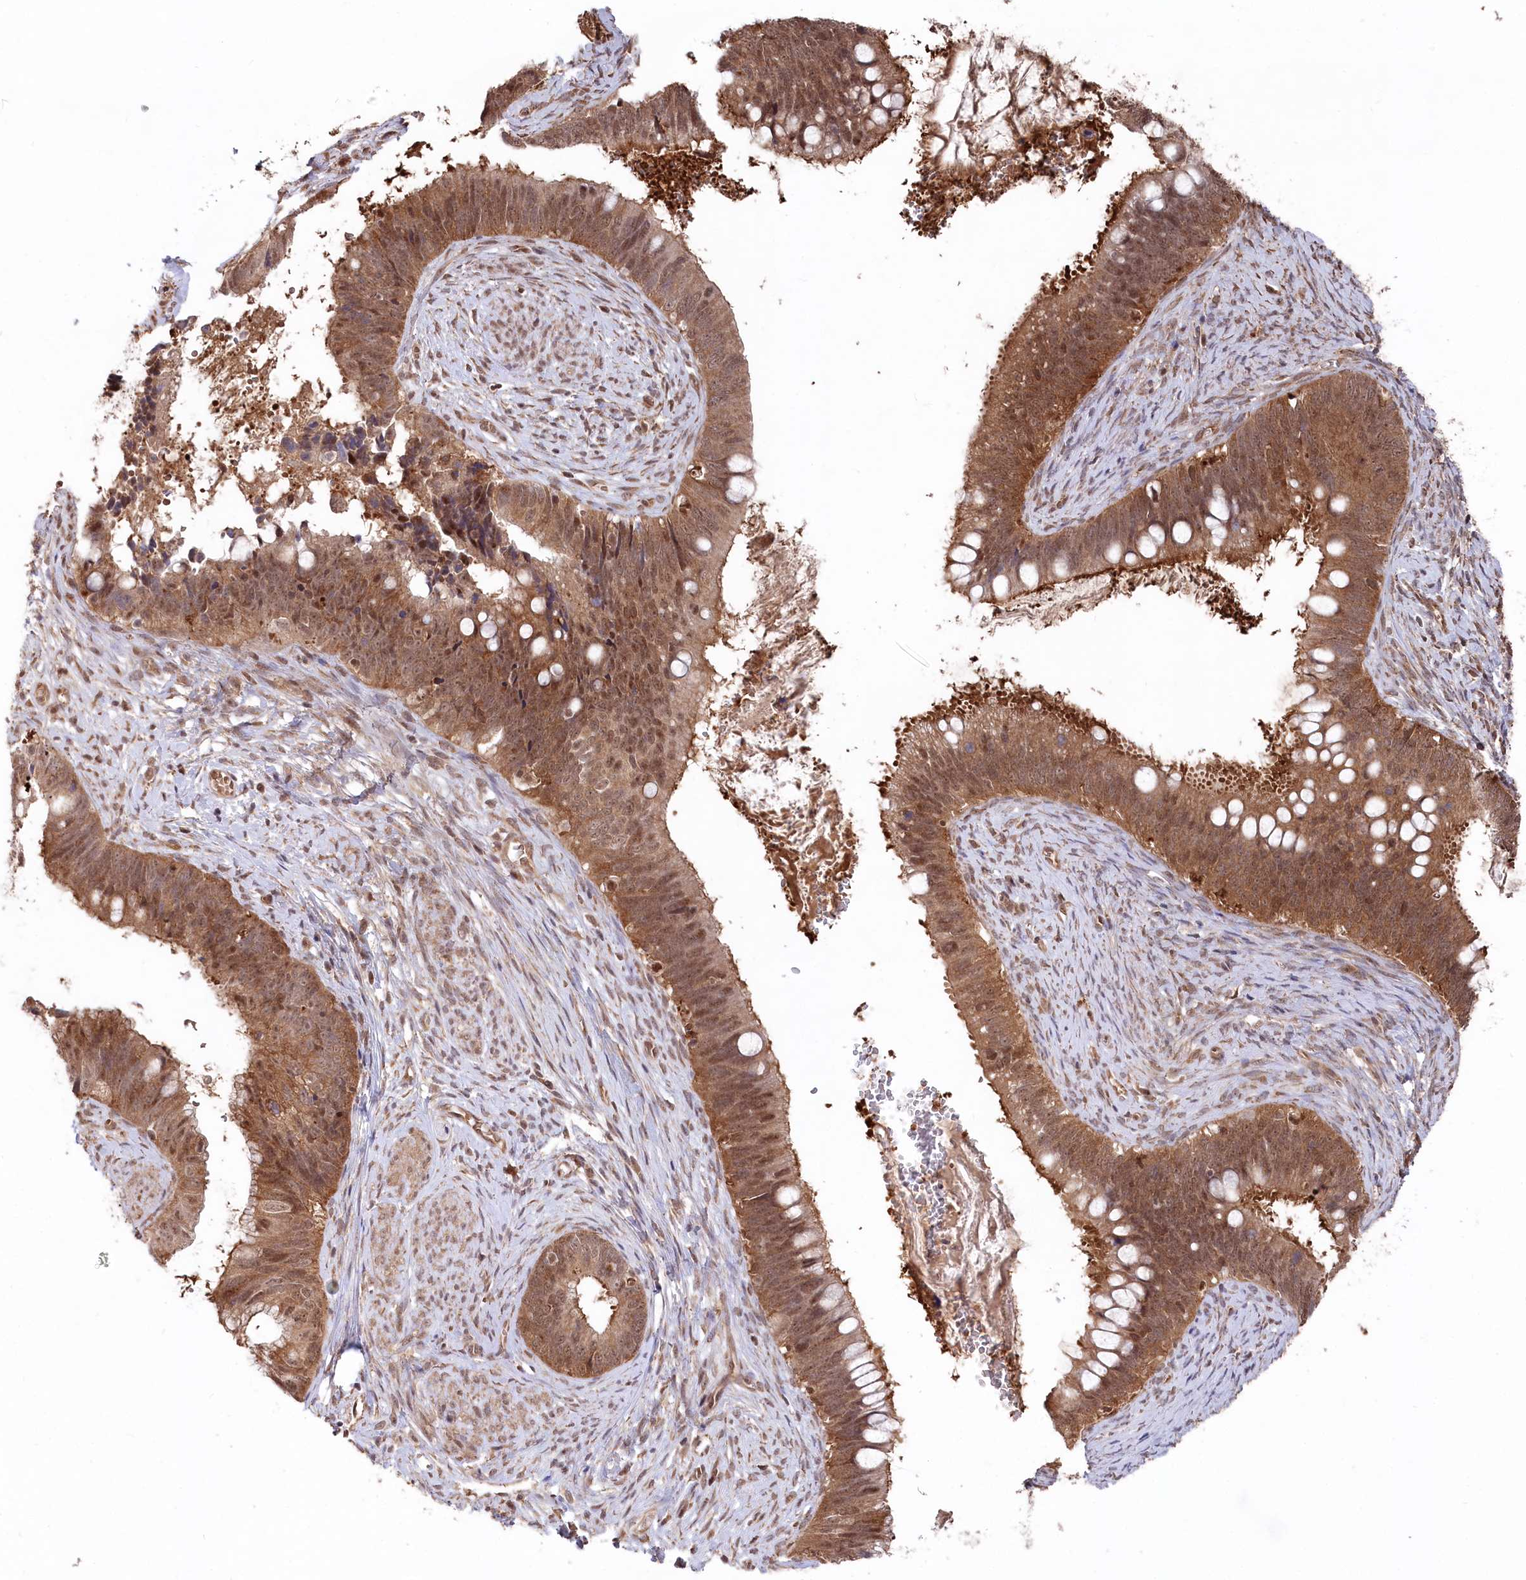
{"staining": {"intensity": "strong", "quantity": ">75%", "location": "cytoplasmic/membranous,nuclear"}, "tissue": "cervical cancer", "cell_type": "Tumor cells", "image_type": "cancer", "snomed": [{"axis": "morphology", "description": "Adenocarcinoma, NOS"}, {"axis": "topography", "description": "Cervix"}], "caption": "Protein positivity by immunohistochemistry (IHC) shows strong cytoplasmic/membranous and nuclear expression in approximately >75% of tumor cells in cervical adenocarcinoma.", "gene": "PSMA1", "patient": {"sex": "female", "age": 42}}